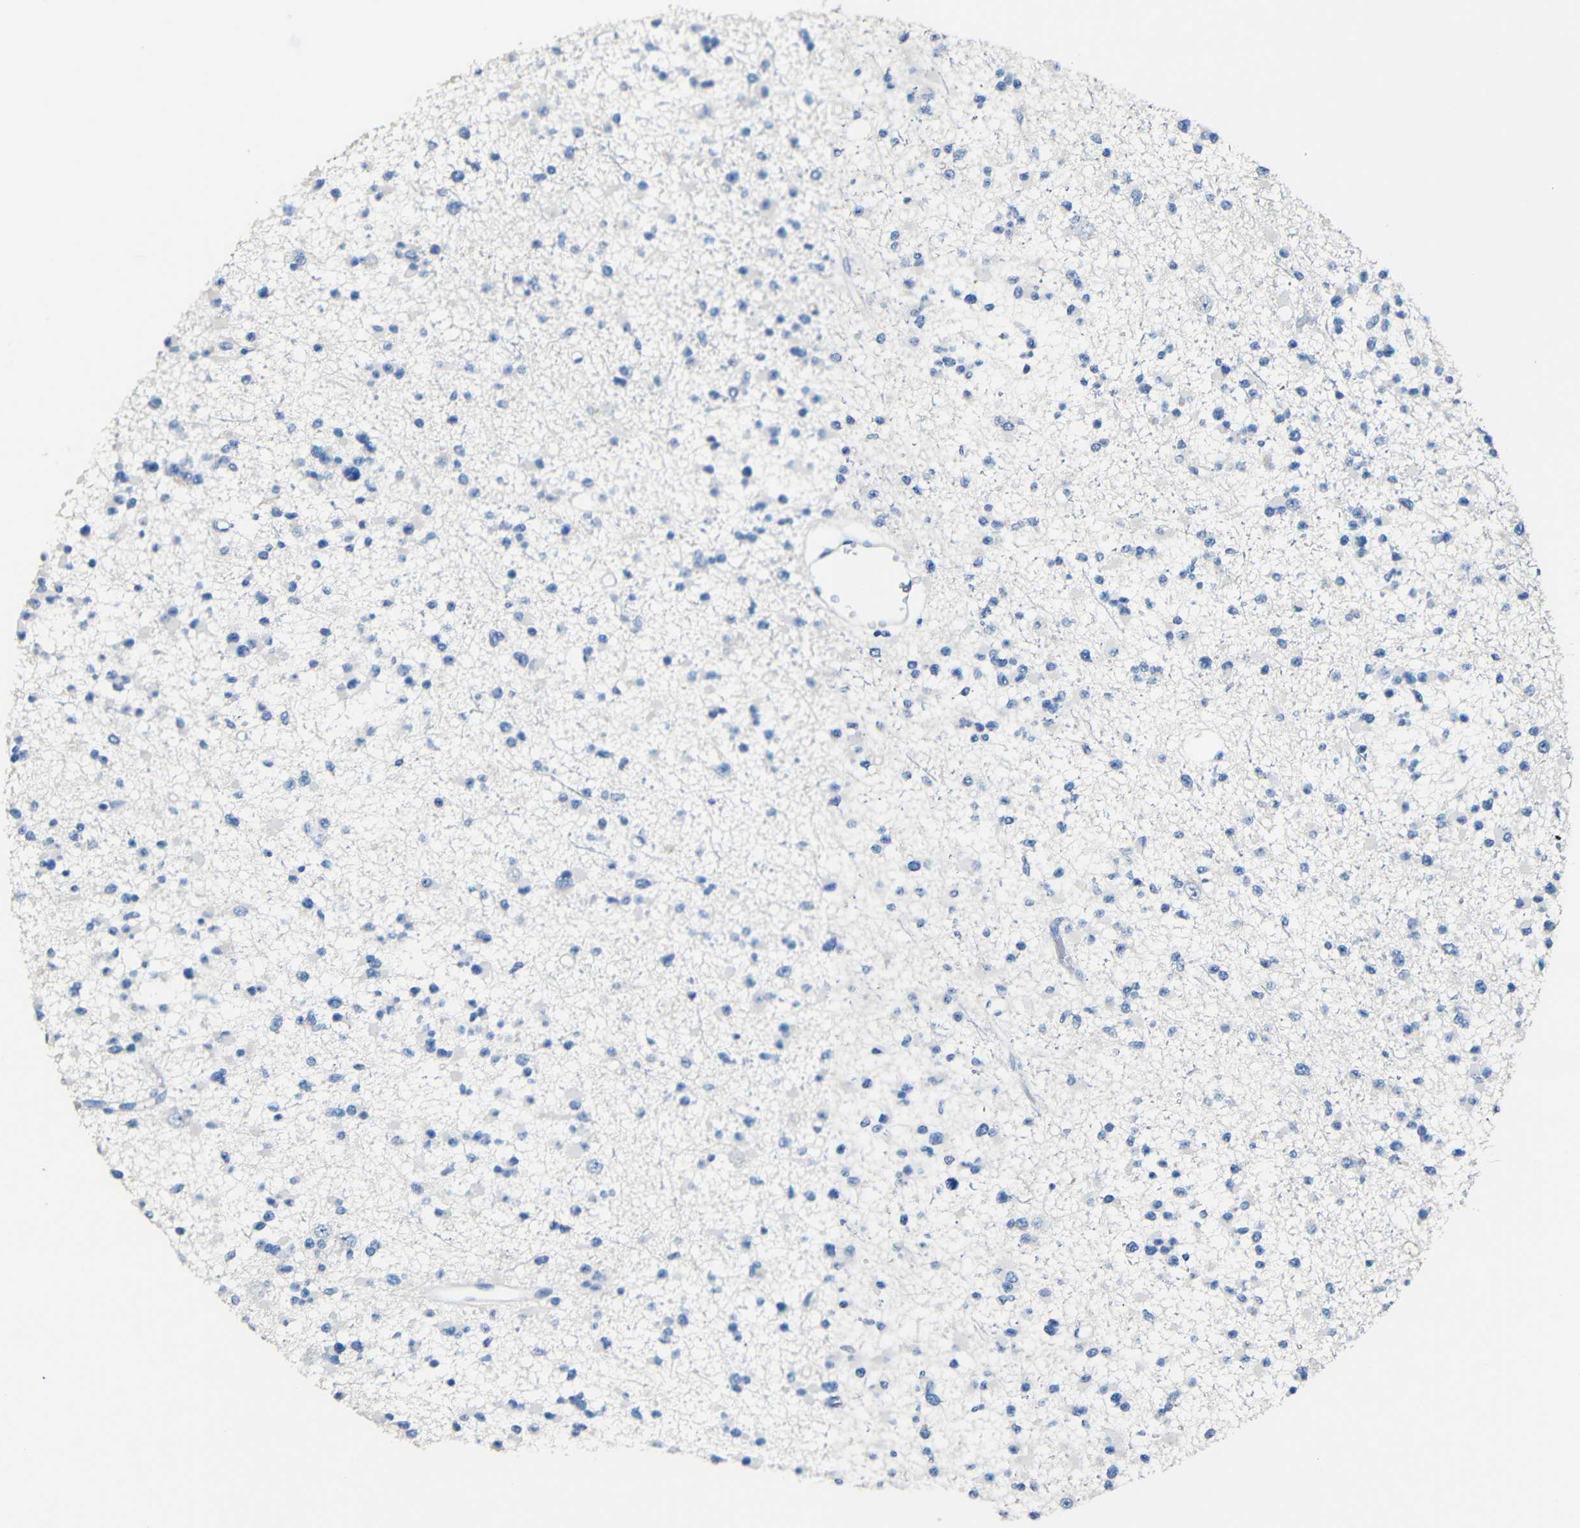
{"staining": {"intensity": "negative", "quantity": "none", "location": "none"}, "tissue": "glioma", "cell_type": "Tumor cells", "image_type": "cancer", "snomed": [{"axis": "morphology", "description": "Glioma, malignant, Low grade"}, {"axis": "topography", "description": "Brain"}], "caption": "This is an immunohistochemistry image of malignant glioma (low-grade). There is no expression in tumor cells.", "gene": "ACKR2", "patient": {"sex": "female", "age": 22}}